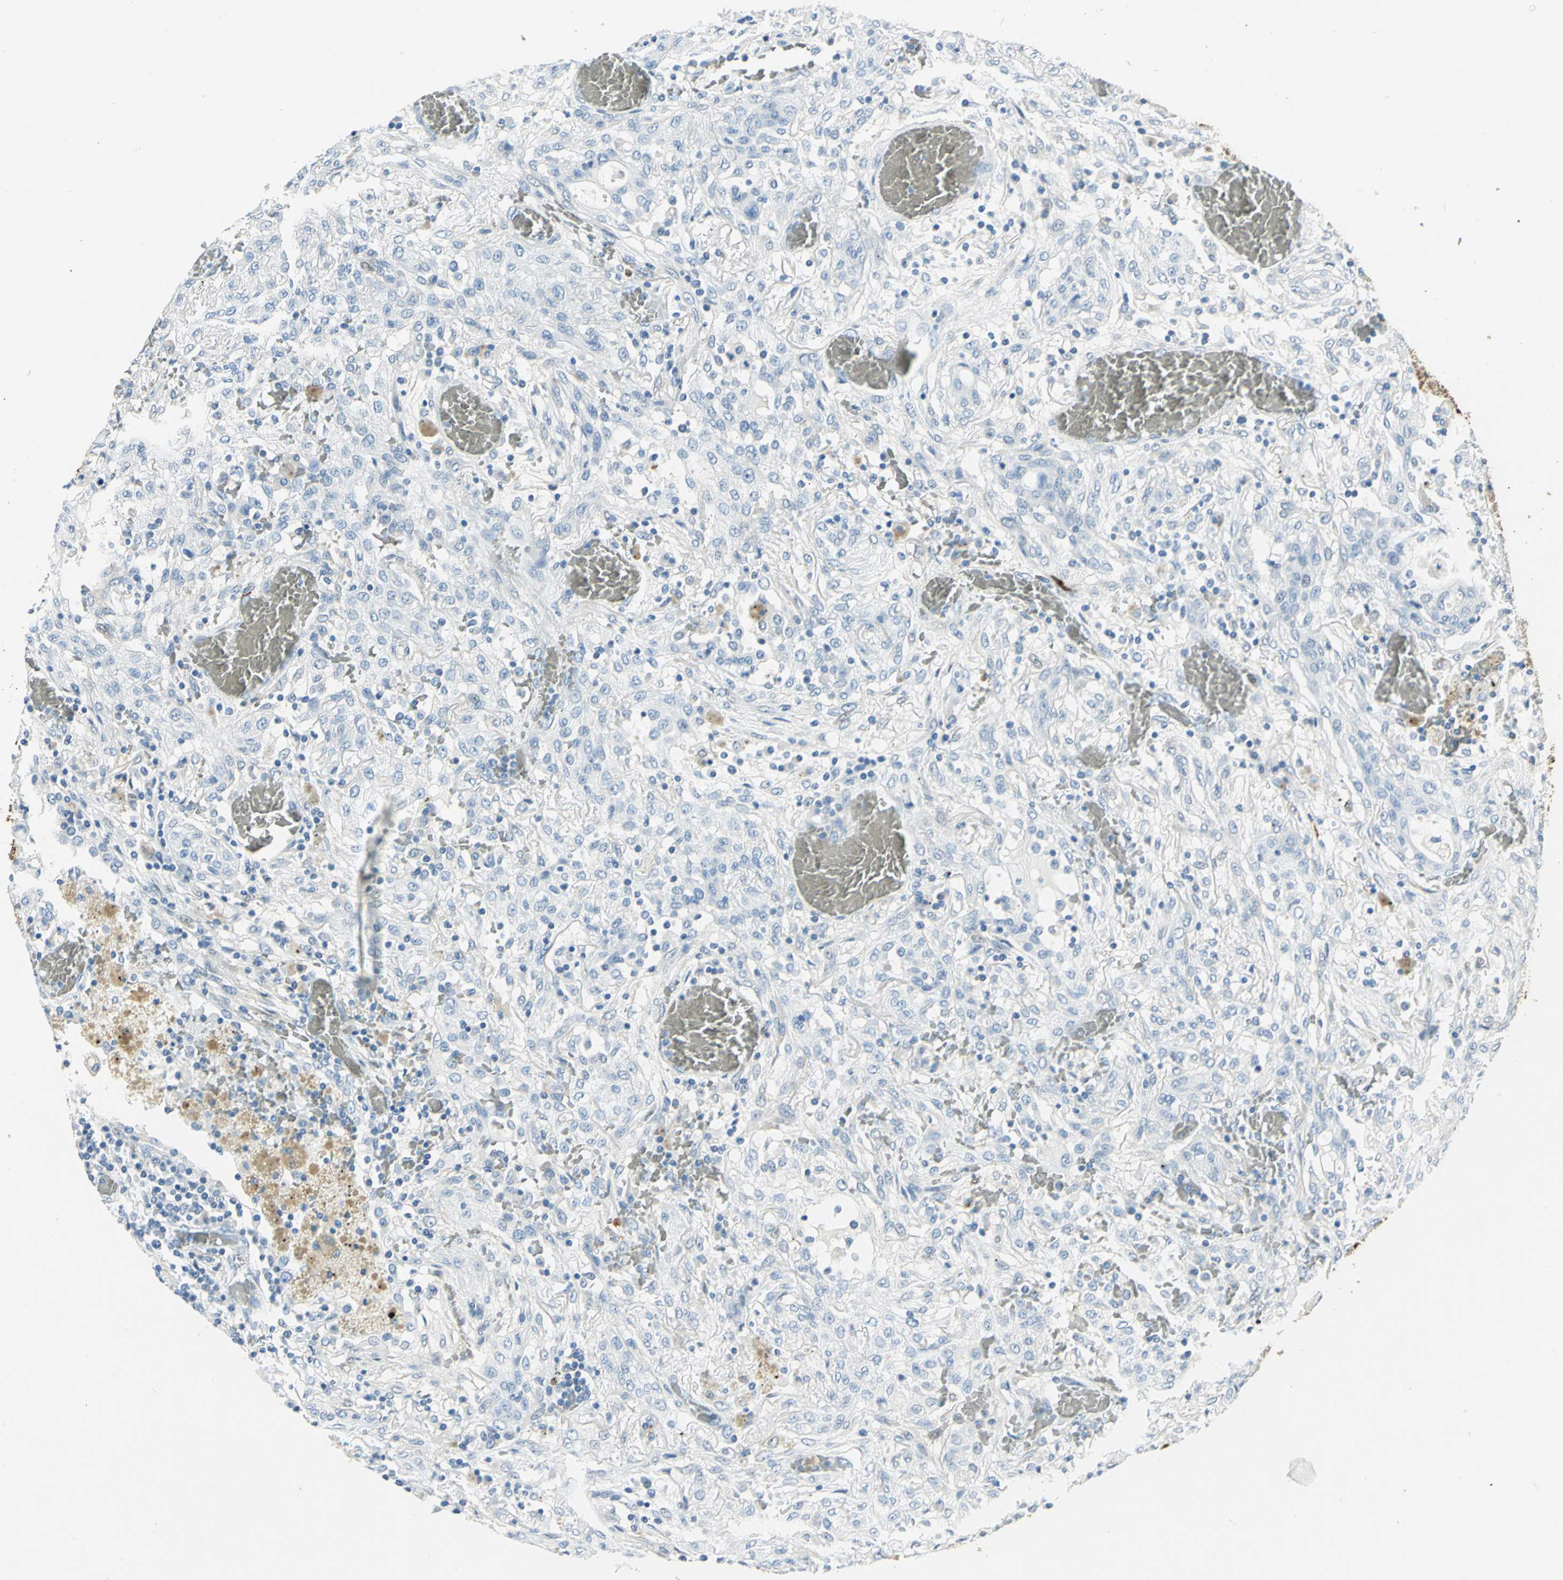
{"staining": {"intensity": "negative", "quantity": "none", "location": "none"}, "tissue": "lung cancer", "cell_type": "Tumor cells", "image_type": "cancer", "snomed": [{"axis": "morphology", "description": "Squamous cell carcinoma, NOS"}, {"axis": "topography", "description": "Lung"}], "caption": "The immunohistochemistry (IHC) photomicrograph has no significant staining in tumor cells of lung squamous cell carcinoma tissue.", "gene": "UCHL1", "patient": {"sex": "female", "age": 47}}